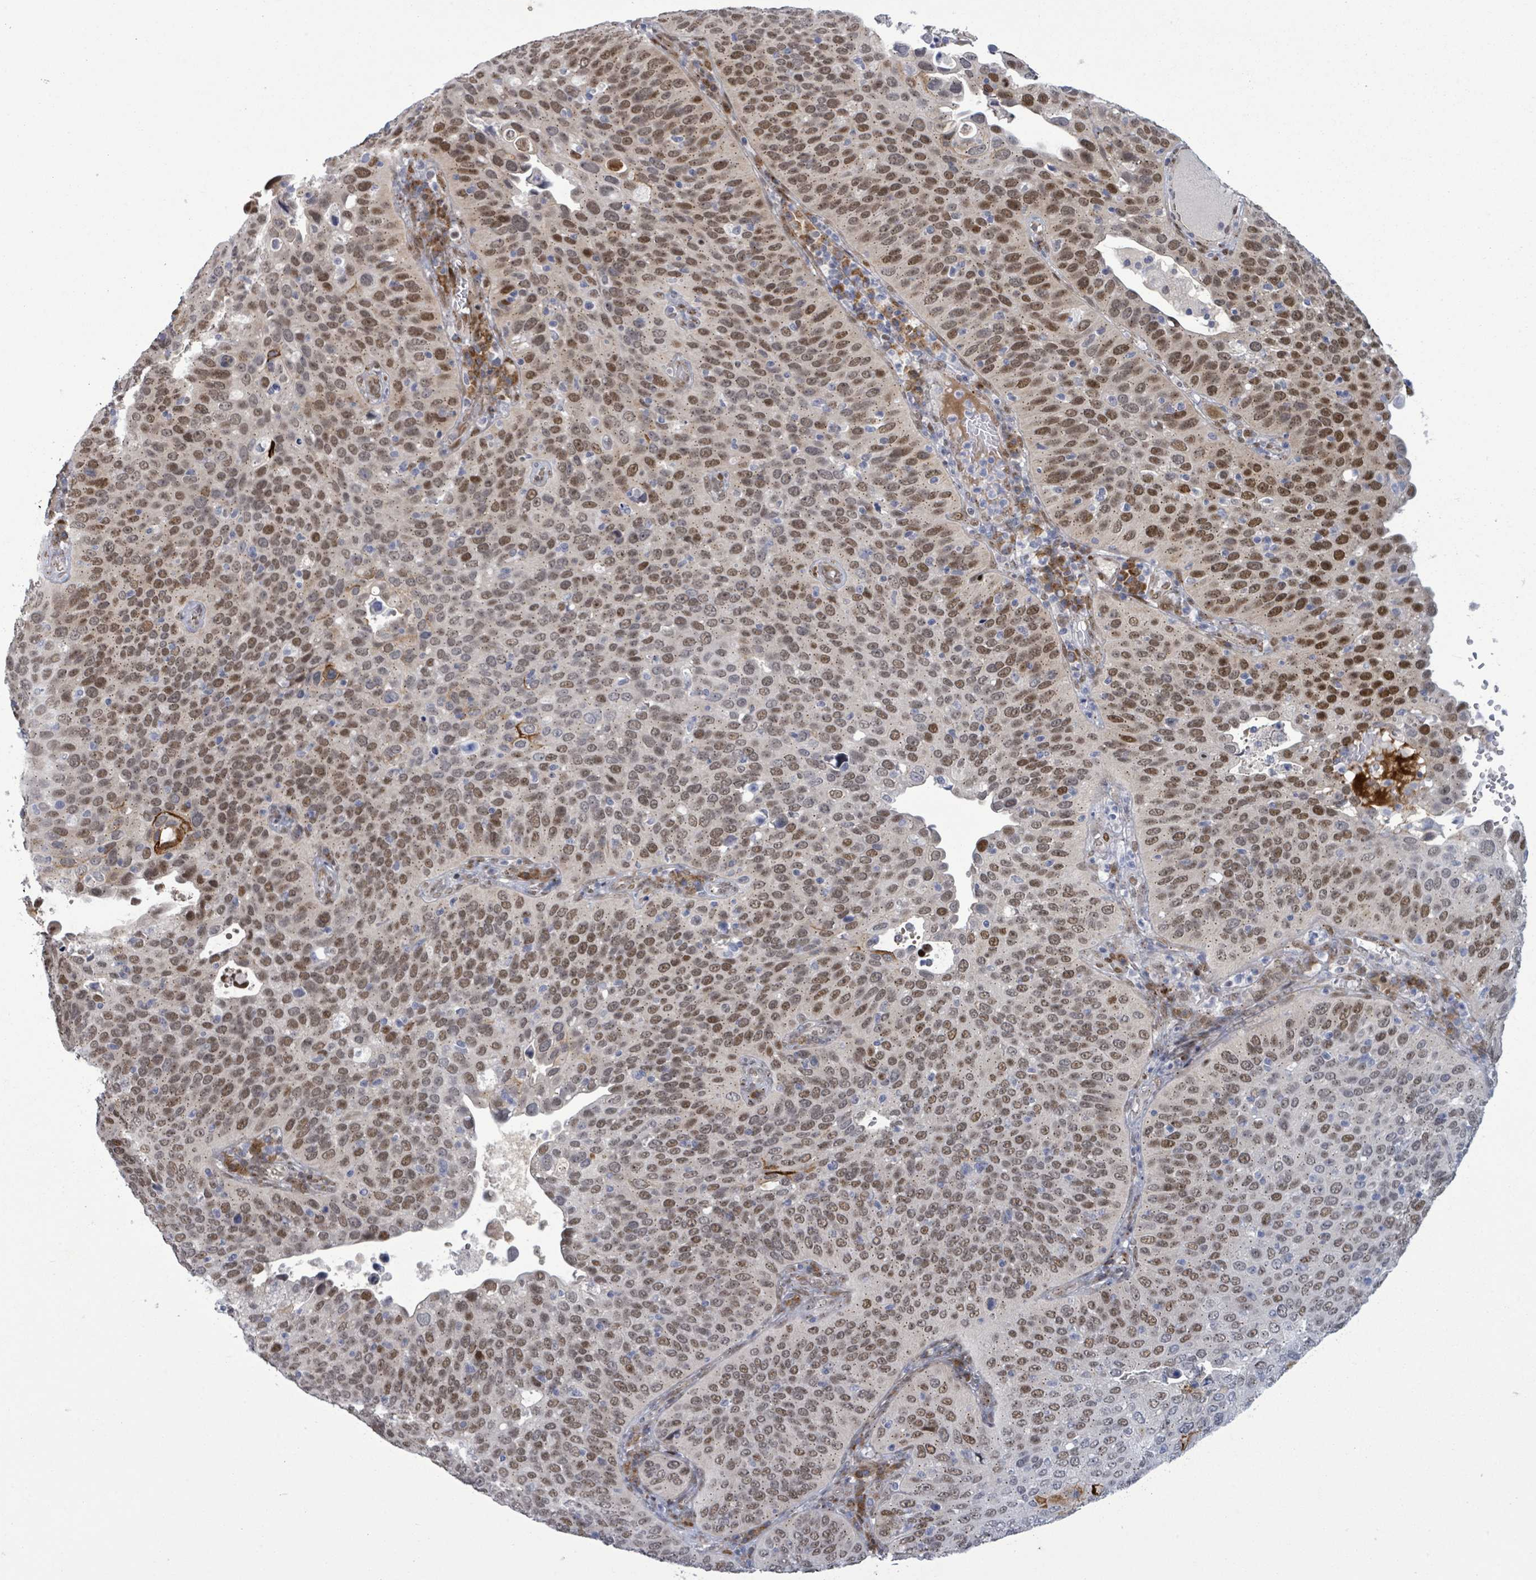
{"staining": {"intensity": "moderate", "quantity": ">75%", "location": "nuclear"}, "tissue": "cervical cancer", "cell_type": "Tumor cells", "image_type": "cancer", "snomed": [{"axis": "morphology", "description": "Squamous cell carcinoma, NOS"}, {"axis": "topography", "description": "Cervix"}], "caption": "About >75% of tumor cells in human squamous cell carcinoma (cervical) reveal moderate nuclear protein expression as visualized by brown immunohistochemical staining.", "gene": "TUSC1", "patient": {"sex": "female", "age": 36}}